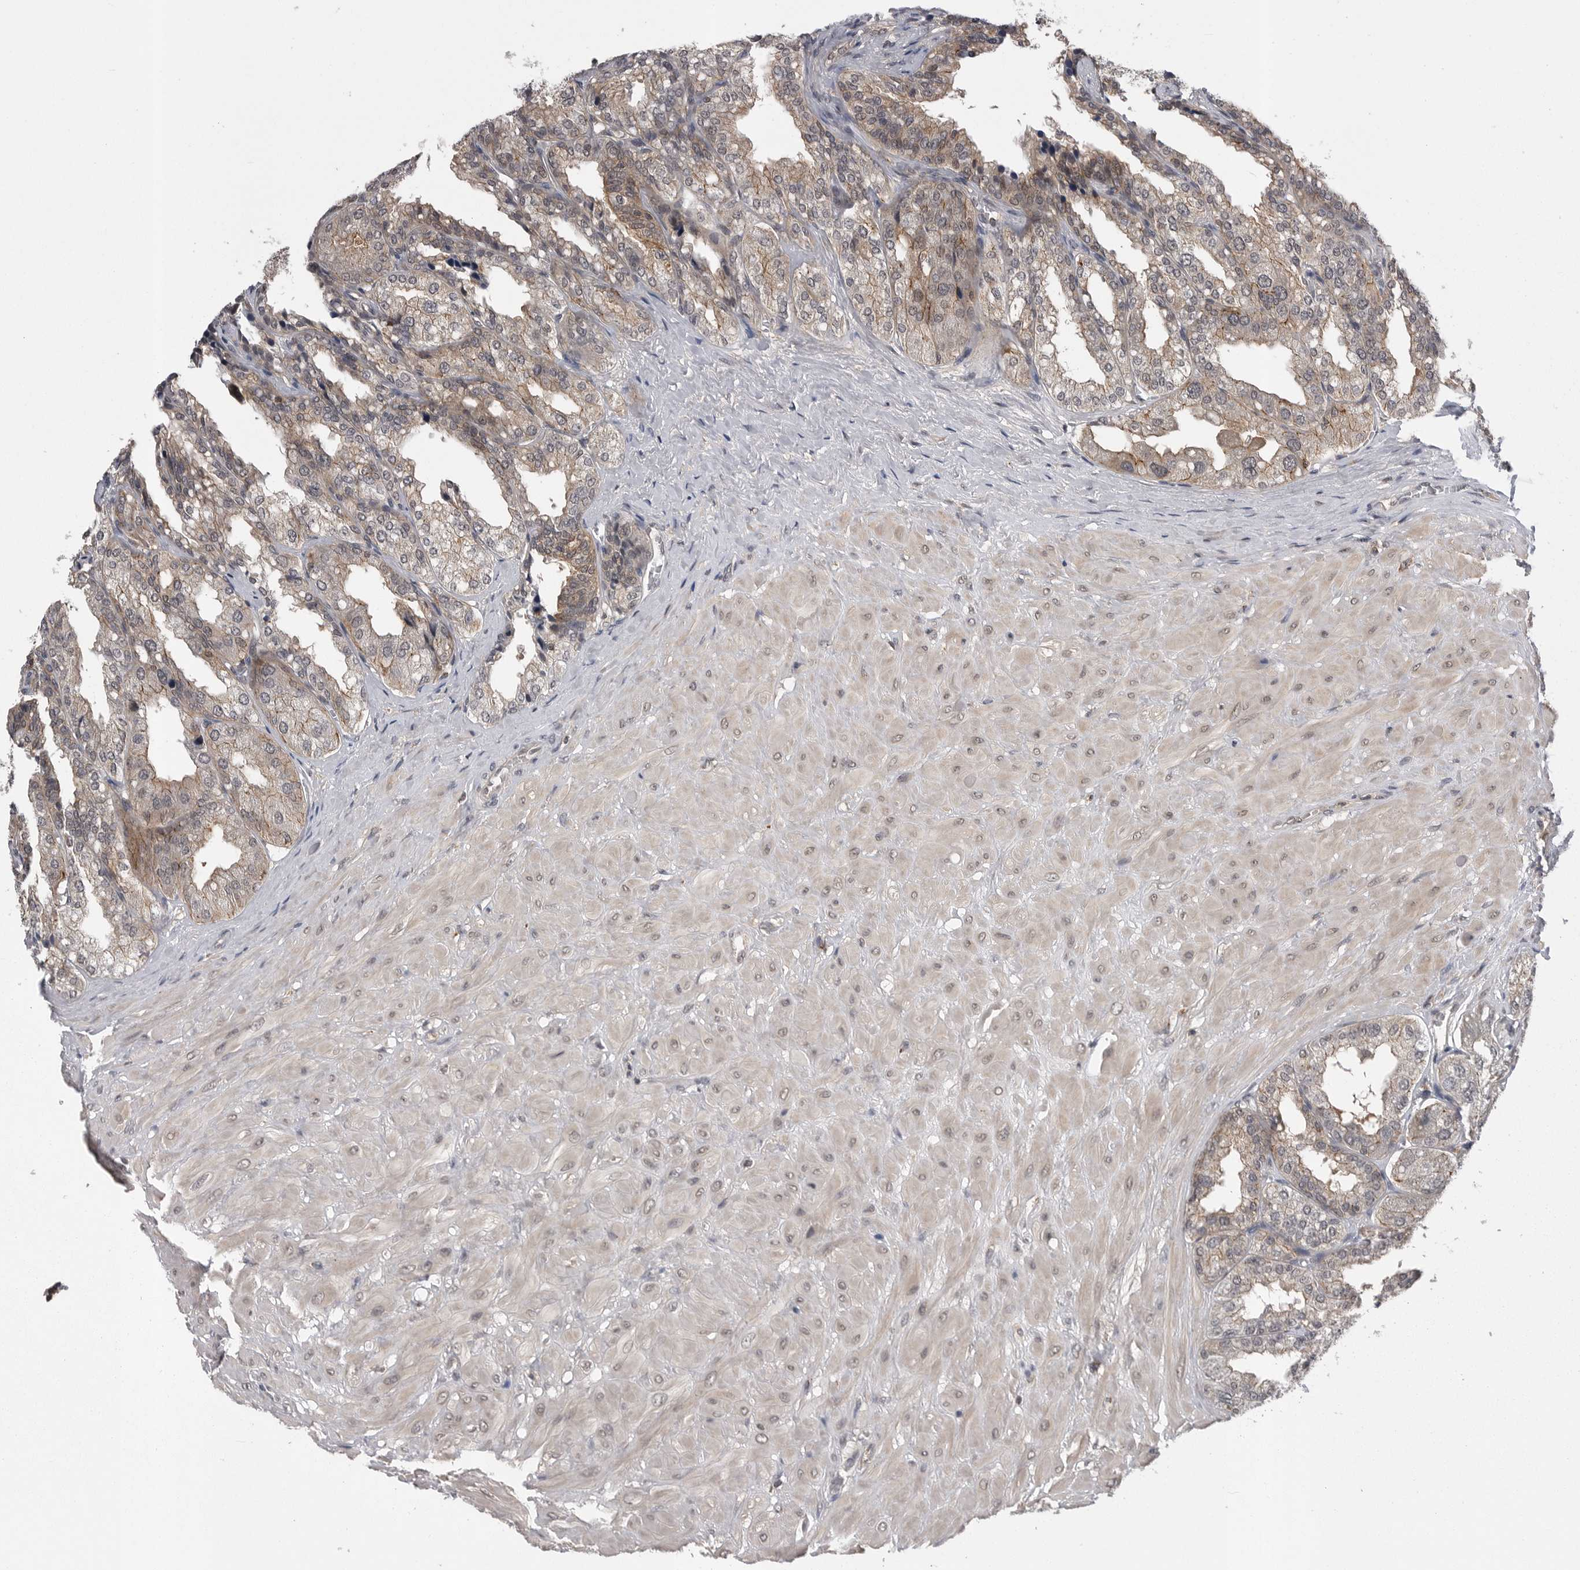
{"staining": {"intensity": "weak", "quantity": "25%-75%", "location": "cytoplasmic/membranous"}, "tissue": "seminal vesicle", "cell_type": "Glandular cells", "image_type": "normal", "snomed": [{"axis": "morphology", "description": "Normal tissue, NOS"}, {"axis": "topography", "description": "Prostate"}, {"axis": "topography", "description": "Seminal veicle"}], "caption": "This histopathology image displays immunohistochemistry (IHC) staining of normal seminal vesicle, with low weak cytoplasmic/membranous positivity in about 25%-75% of glandular cells.", "gene": "AOAH", "patient": {"sex": "male", "age": 51}}